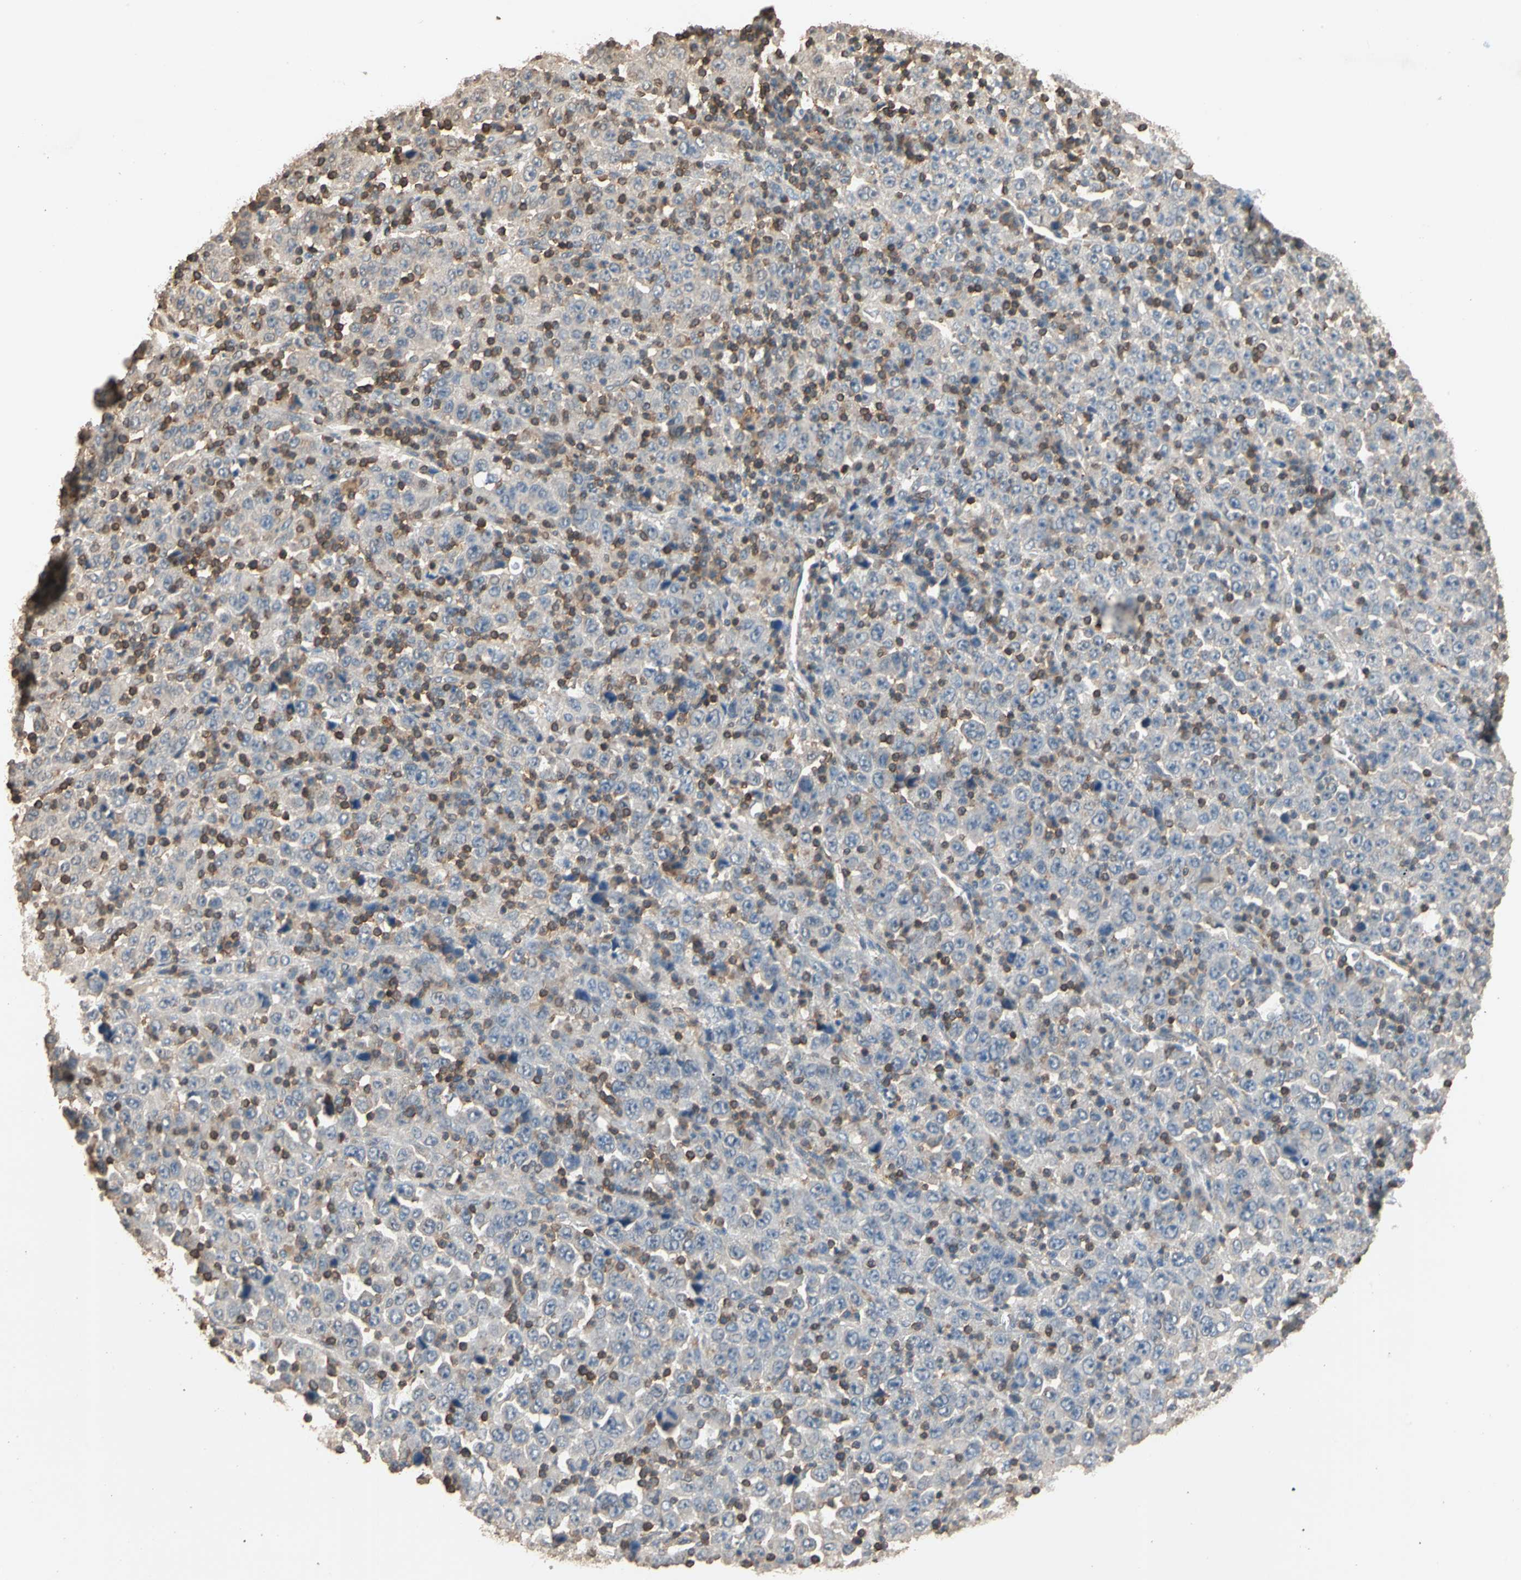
{"staining": {"intensity": "negative", "quantity": "none", "location": "none"}, "tissue": "stomach cancer", "cell_type": "Tumor cells", "image_type": "cancer", "snomed": [{"axis": "morphology", "description": "Normal tissue, NOS"}, {"axis": "morphology", "description": "Adenocarcinoma, NOS"}, {"axis": "topography", "description": "Stomach, upper"}, {"axis": "topography", "description": "Stomach"}], "caption": "High power microscopy histopathology image of an immunohistochemistry micrograph of stomach cancer, revealing no significant staining in tumor cells.", "gene": "MAP3K10", "patient": {"sex": "male", "age": 59}}